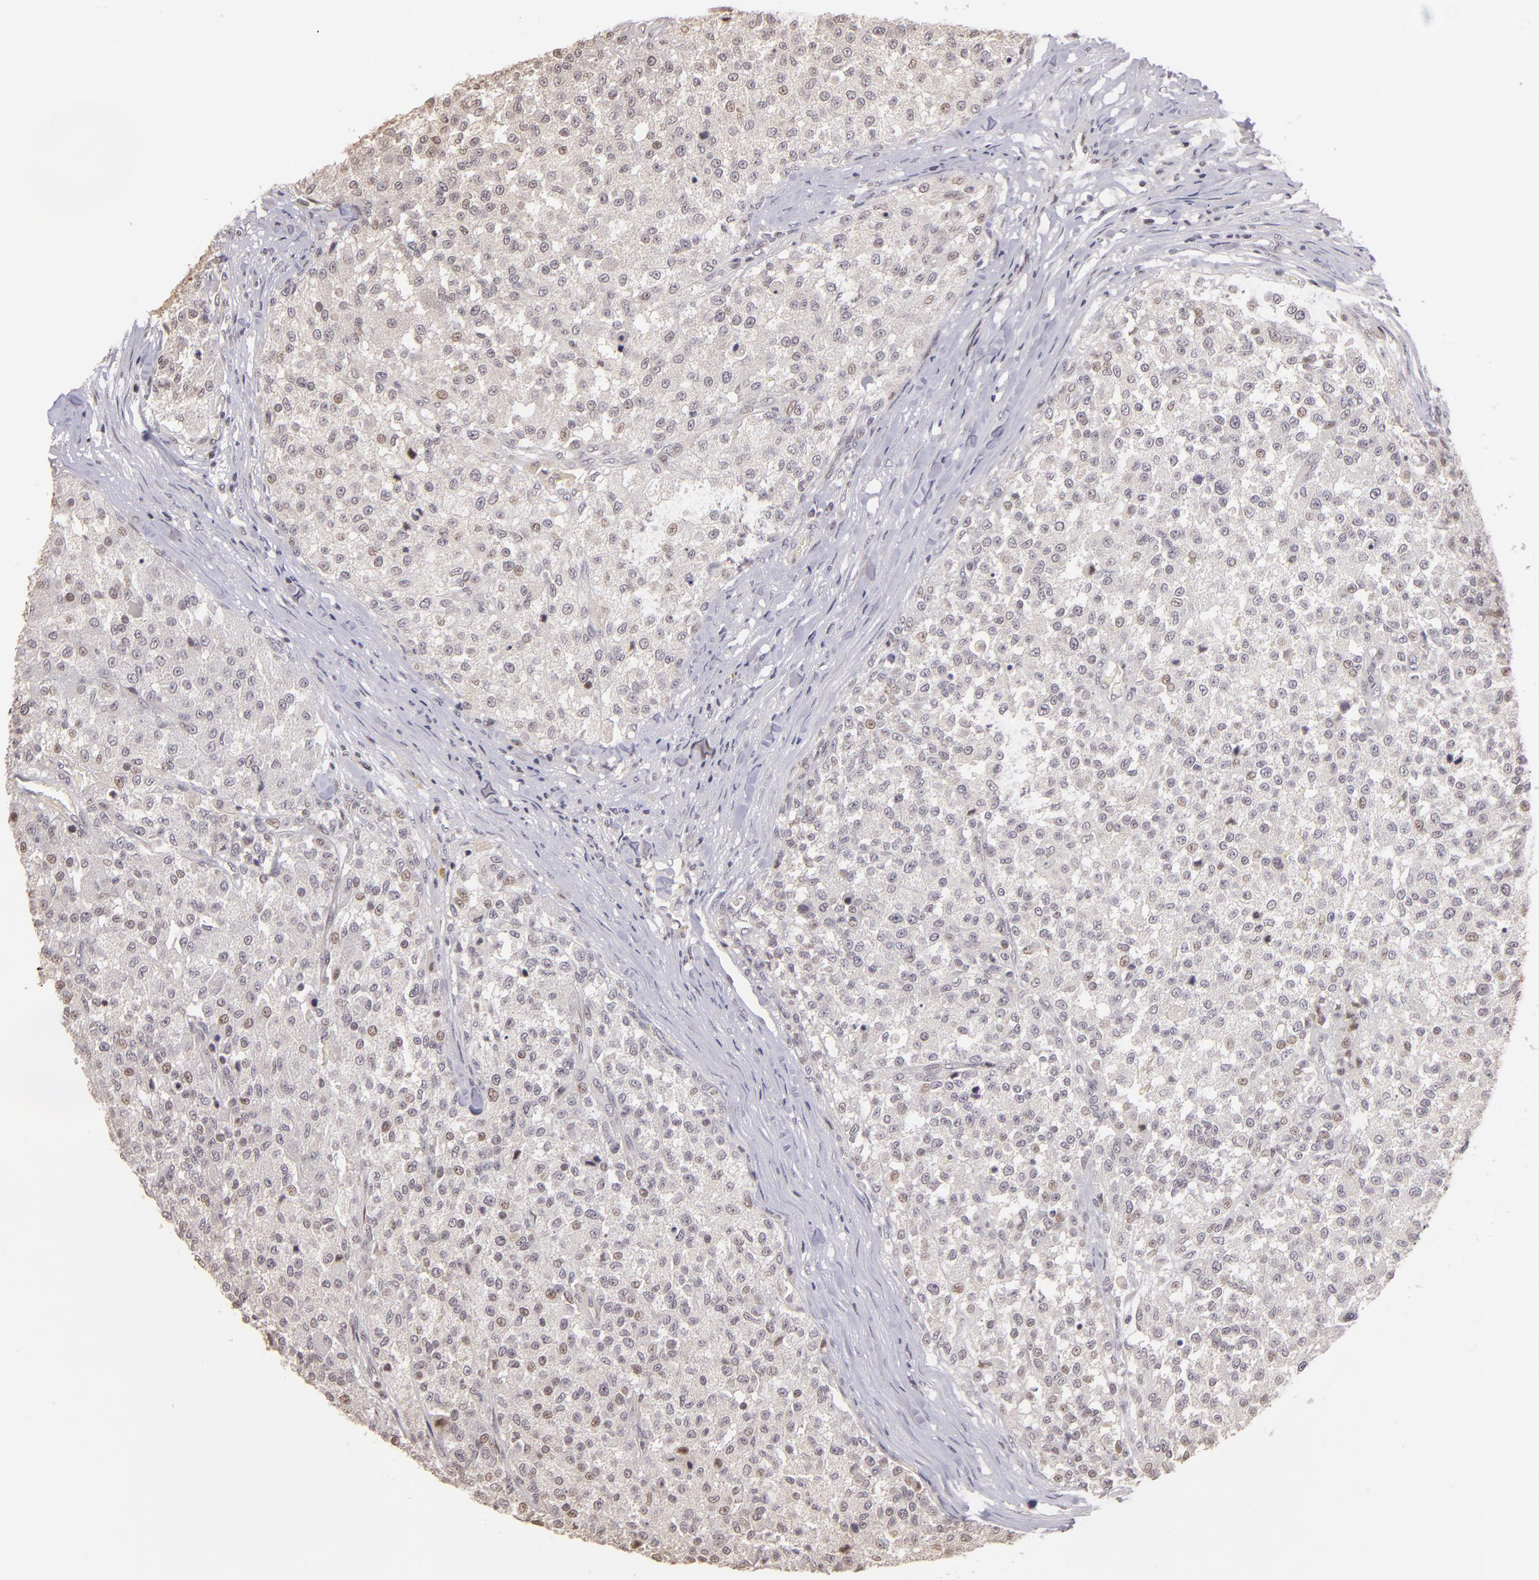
{"staining": {"intensity": "weak", "quantity": "<25%", "location": "nuclear"}, "tissue": "testis cancer", "cell_type": "Tumor cells", "image_type": "cancer", "snomed": [{"axis": "morphology", "description": "Seminoma, NOS"}, {"axis": "topography", "description": "Testis"}], "caption": "This is an immunohistochemistry image of seminoma (testis). There is no expression in tumor cells.", "gene": "RARB", "patient": {"sex": "male", "age": 59}}